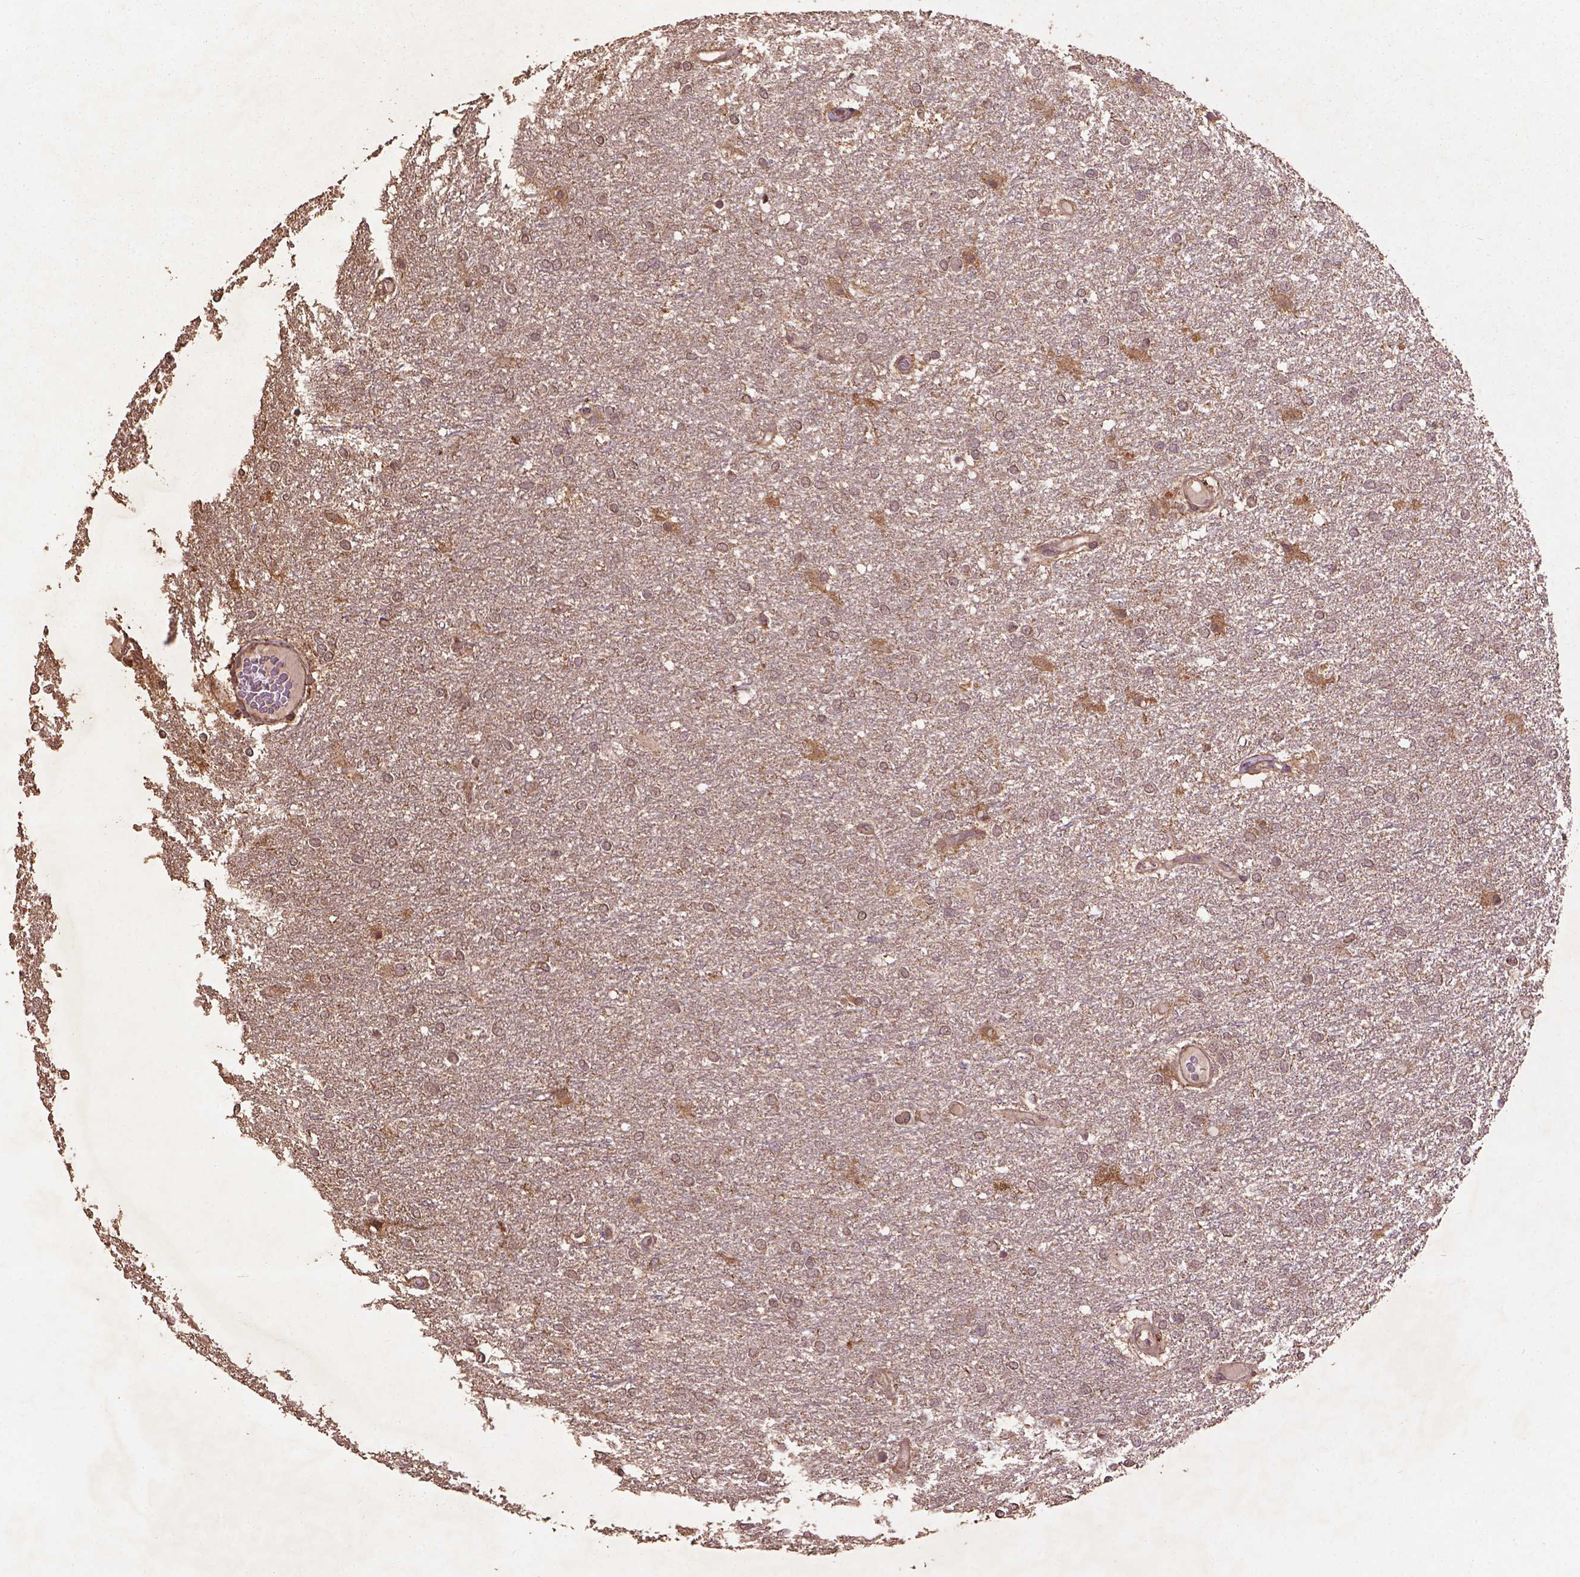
{"staining": {"intensity": "weak", "quantity": ">75%", "location": "cytoplasmic/membranous"}, "tissue": "glioma", "cell_type": "Tumor cells", "image_type": "cancer", "snomed": [{"axis": "morphology", "description": "Glioma, malignant, High grade"}, {"axis": "topography", "description": "Brain"}], "caption": "Brown immunohistochemical staining in human glioma reveals weak cytoplasmic/membranous expression in about >75% of tumor cells.", "gene": "BABAM1", "patient": {"sex": "female", "age": 61}}